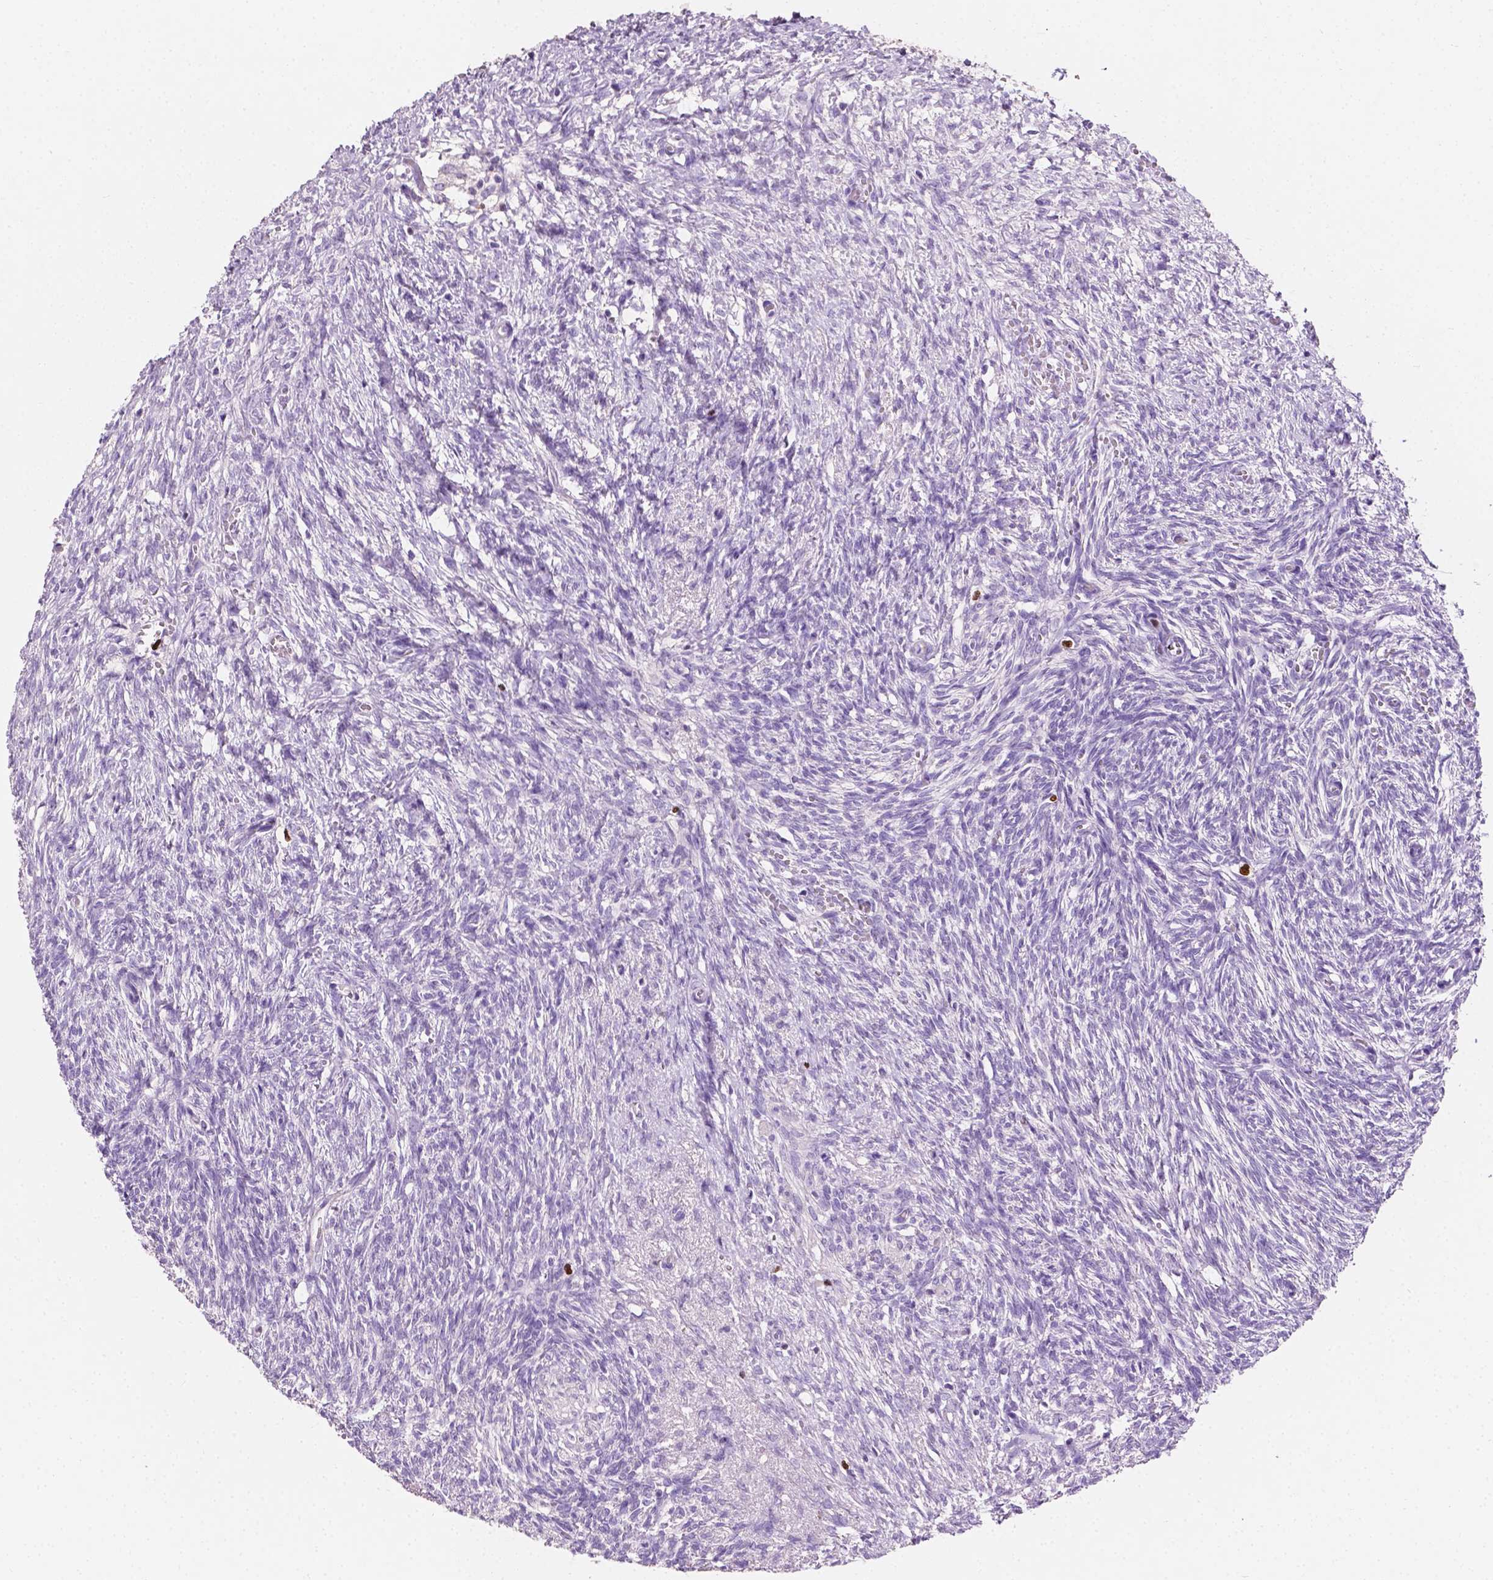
{"staining": {"intensity": "negative", "quantity": "none", "location": "none"}, "tissue": "ovary", "cell_type": "Follicle cells", "image_type": "normal", "snomed": [{"axis": "morphology", "description": "Normal tissue, NOS"}, {"axis": "topography", "description": "Ovary"}], "caption": "Image shows no protein expression in follicle cells of unremarkable ovary.", "gene": "SIAH2", "patient": {"sex": "female", "age": 46}}